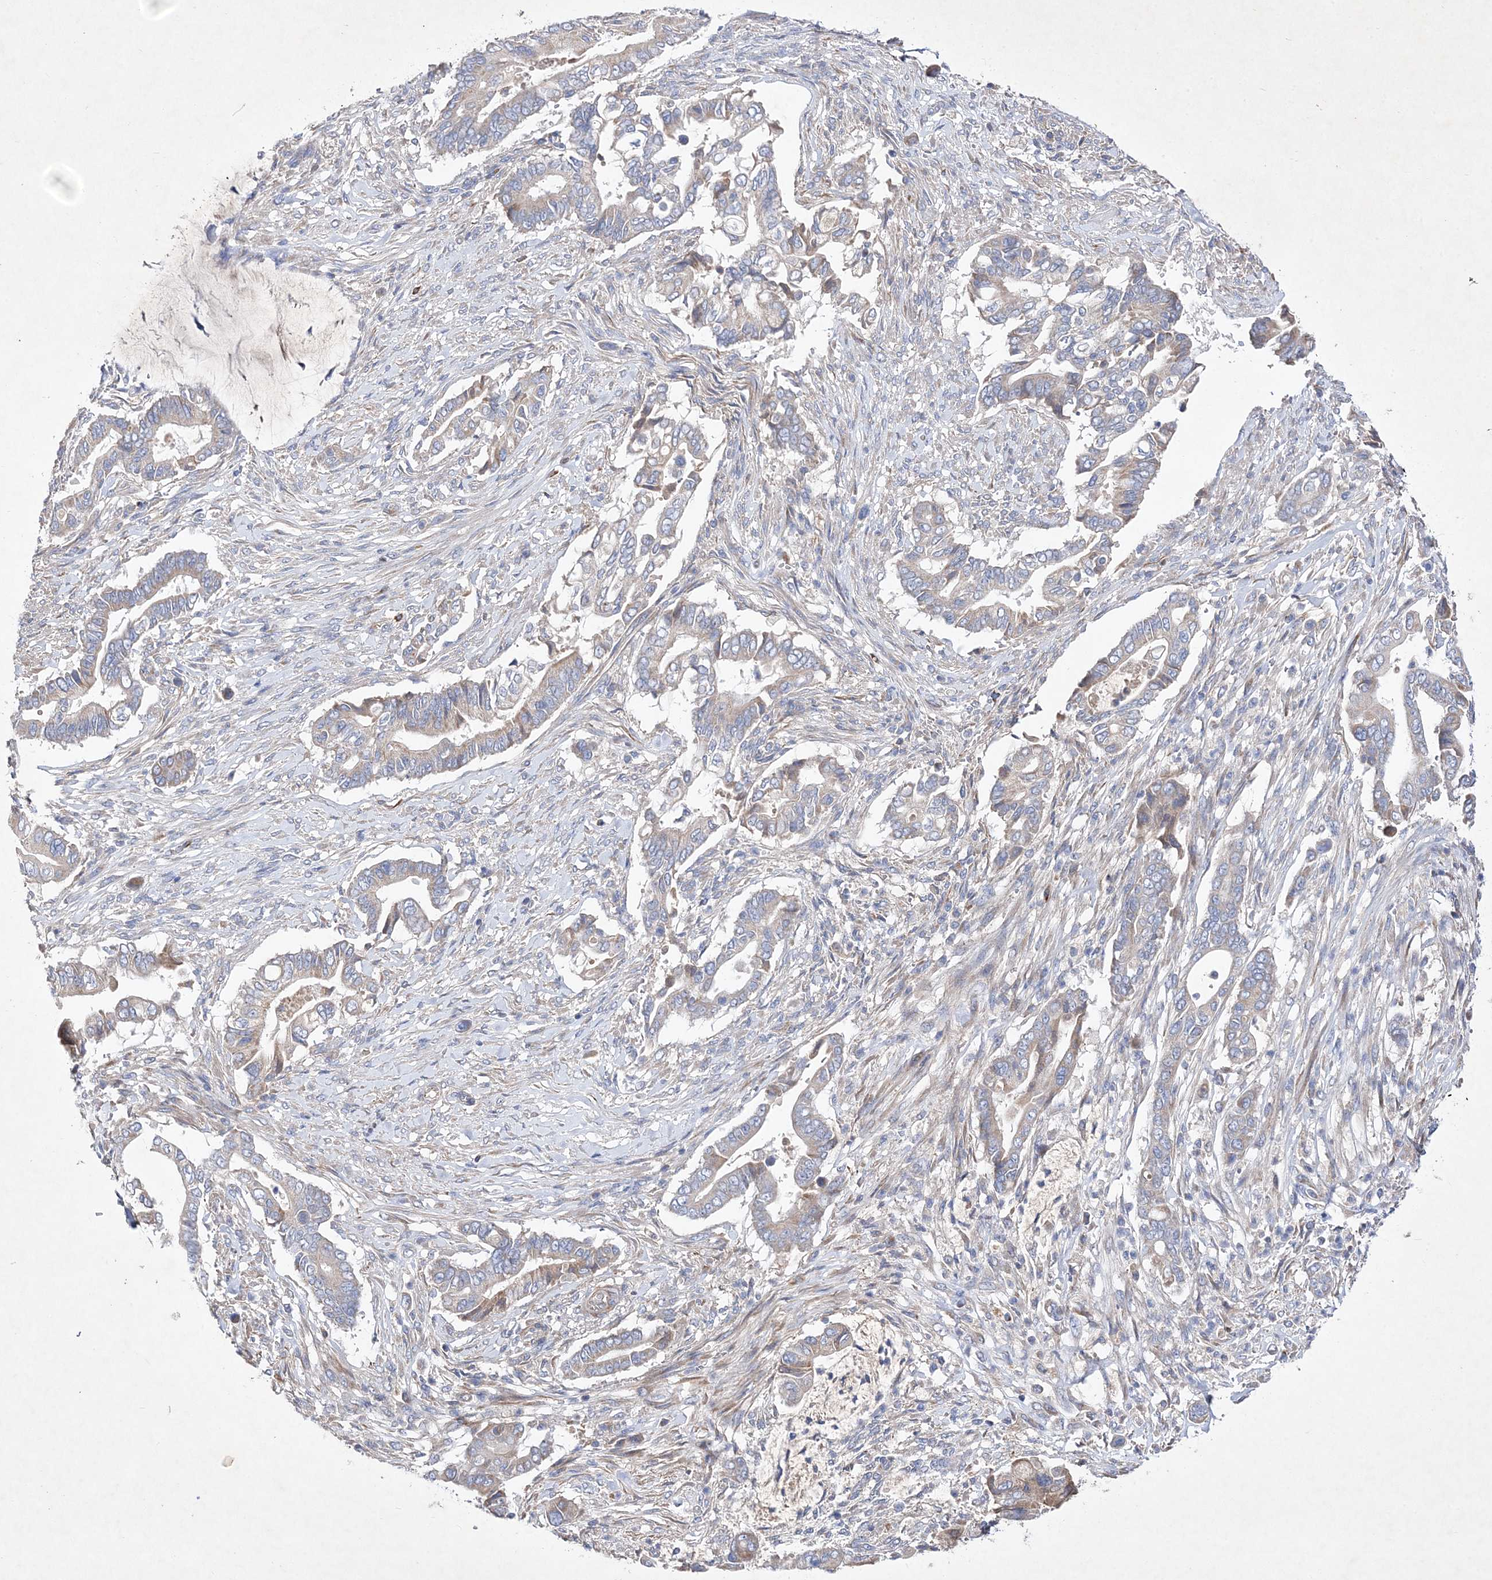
{"staining": {"intensity": "weak", "quantity": "<25%", "location": "cytoplasmic/membranous"}, "tissue": "pancreatic cancer", "cell_type": "Tumor cells", "image_type": "cancer", "snomed": [{"axis": "morphology", "description": "Adenocarcinoma, NOS"}, {"axis": "topography", "description": "Pancreas"}], "caption": "There is no significant positivity in tumor cells of pancreatic cancer.", "gene": "METTL8", "patient": {"sex": "male", "age": 68}}